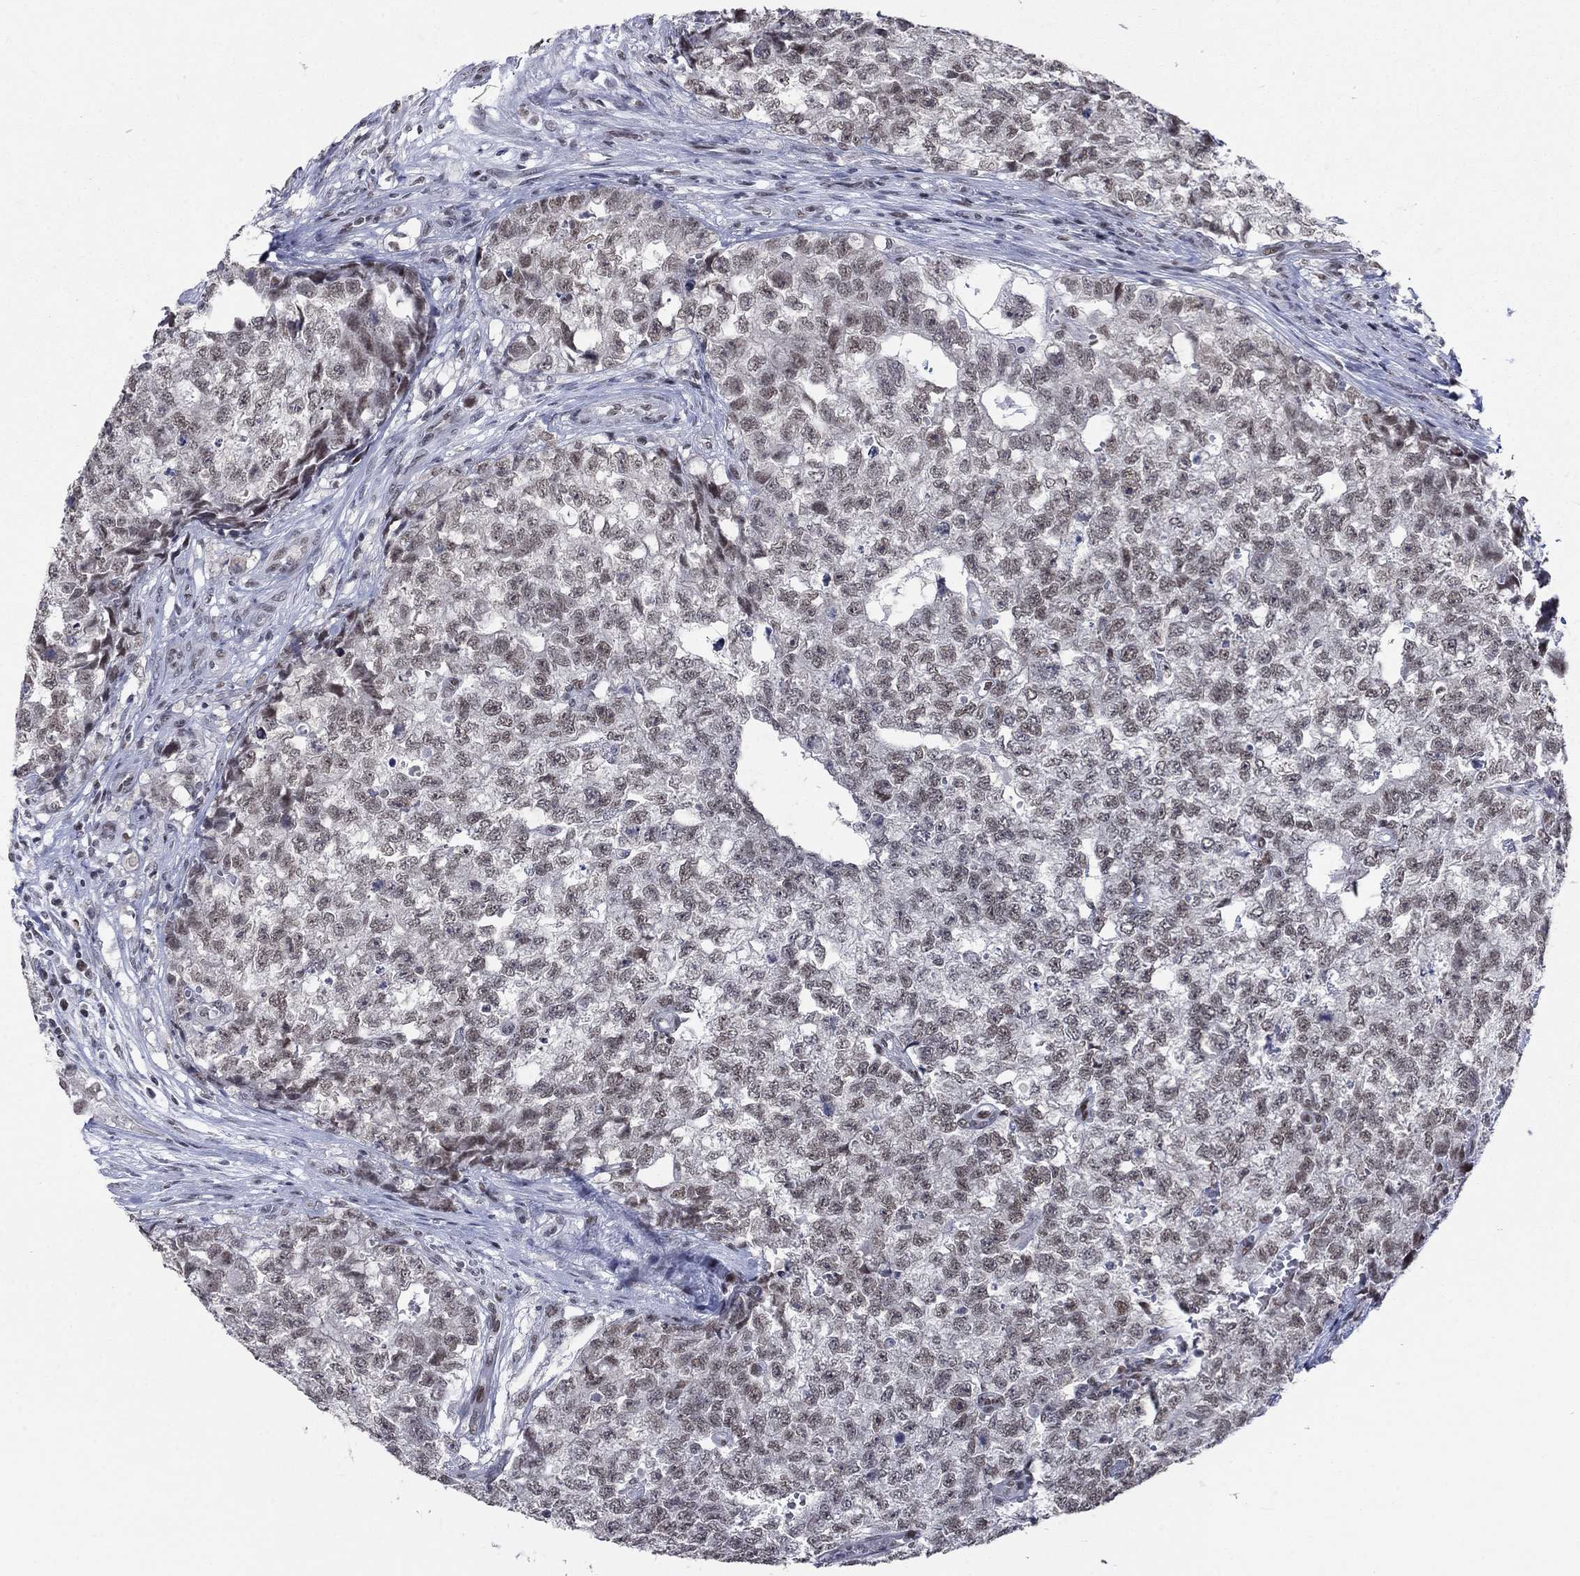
{"staining": {"intensity": "moderate", "quantity": "25%-75%", "location": "nuclear"}, "tissue": "testis cancer", "cell_type": "Tumor cells", "image_type": "cancer", "snomed": [{"axis": "morphology", "description": "Seminoma, NOS"}, {"axis": "morphology", "description": "Carcinoma, Embryonal, NOS"}, {"axis": "topography", "description": "Testis"}], "caption": "The image shows staining of testis cancer, revealing moderate nuclear protein positivity (brown color) within tumor cells.", "gene": "HCFC1", "patient": {"sex": "male", "age": 22}}